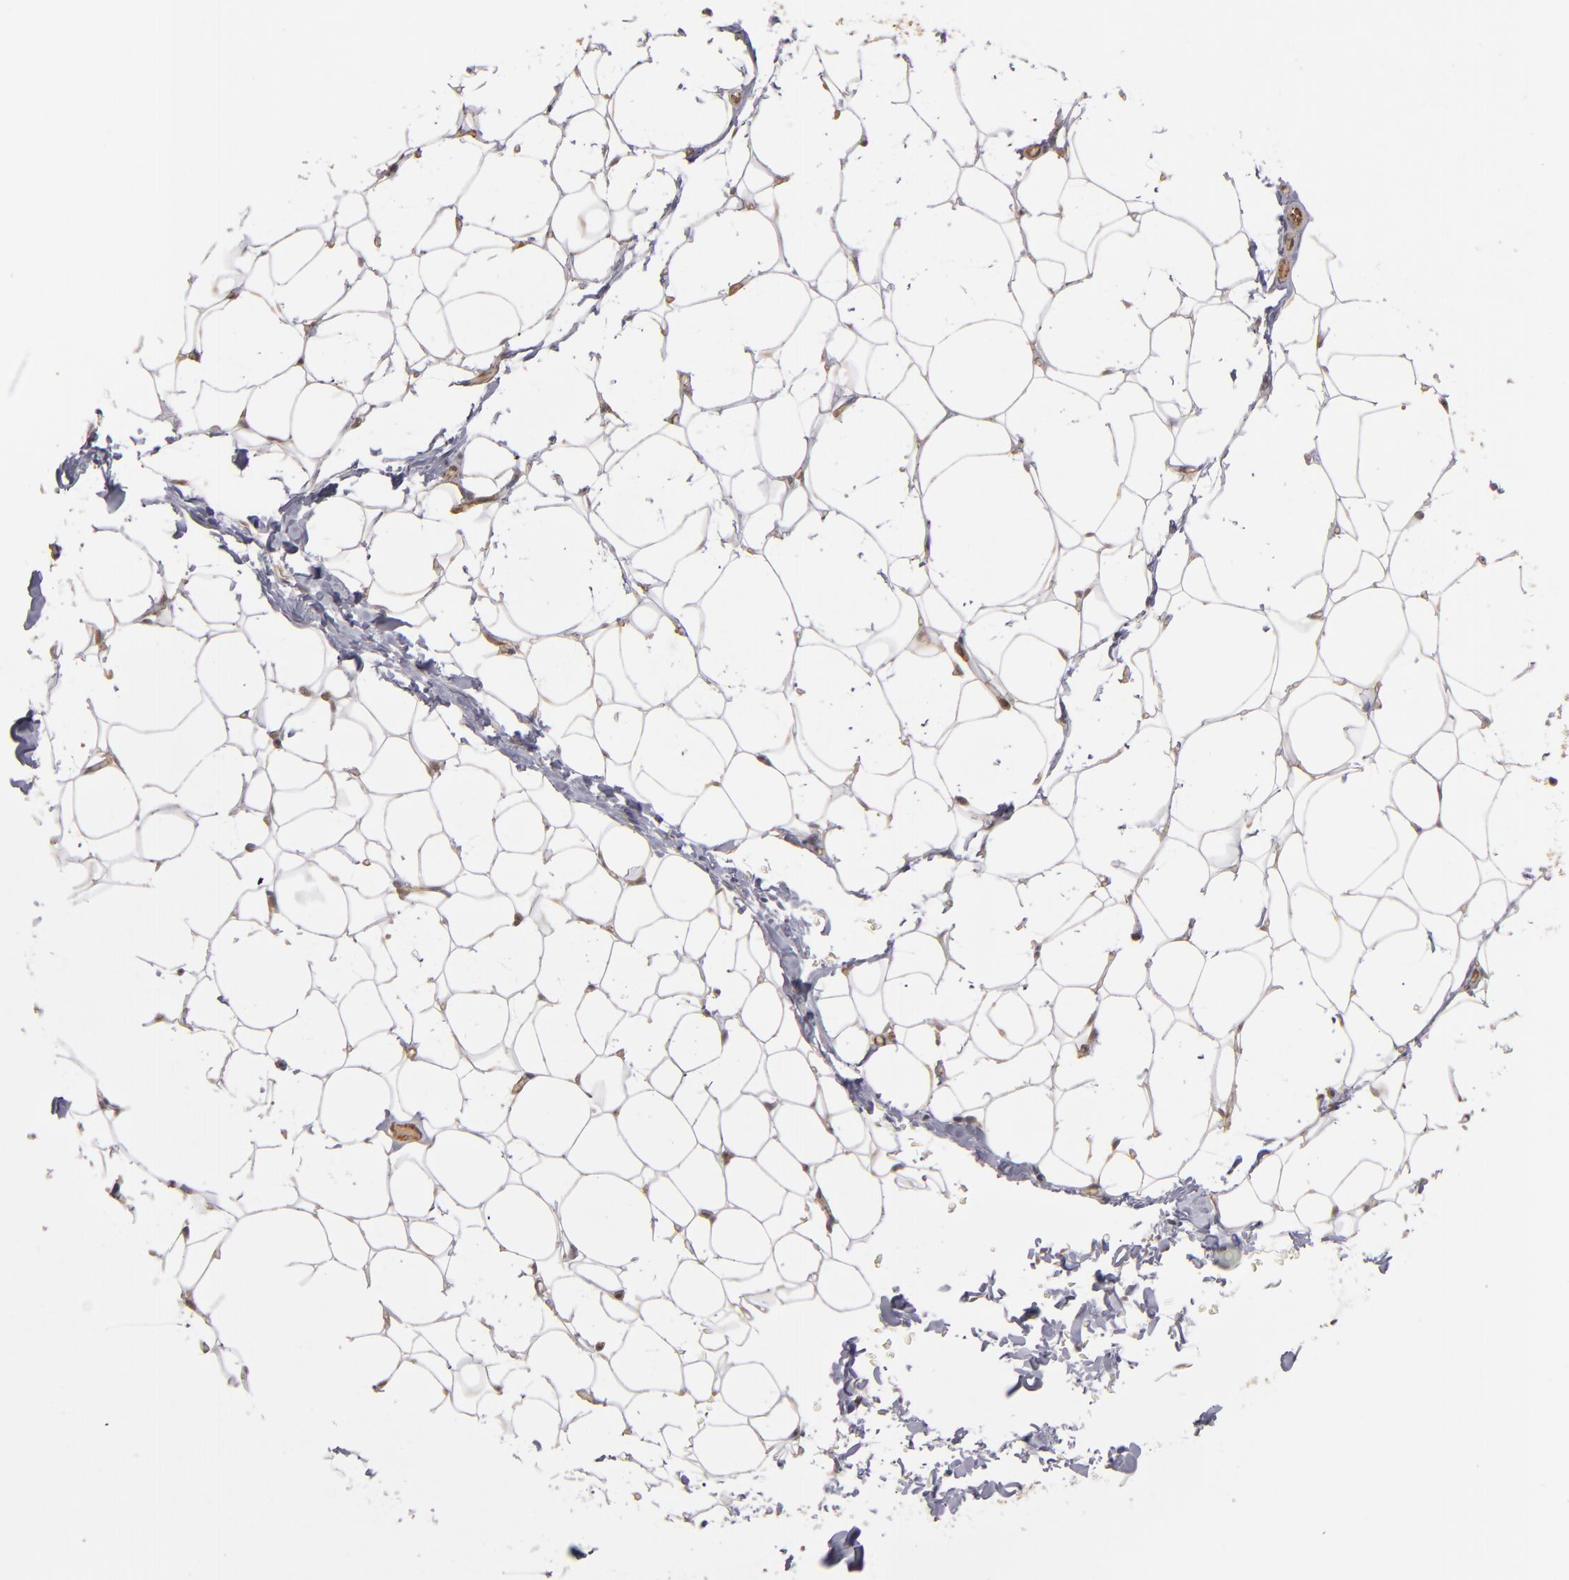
{"staining": {"intensity": "moderate", "quantity": ">75%", "location": "cytoplasmic/membranous"}, "tissue": "adipose tissue", "cell_type": "Adipocytes", "image_type": "normal", "snomed": [{"axis": "morphology", "description": "Normal tissue, NOS"}, {"axis": "topography", "description": "Soft tissue"}], "caption": "Immunohistochemistry (IHC) of benign adipose tissue shows medium levels of moderate cytoplasmic/membranous staining in about >75% of adipocytes. Using DAB (brown) and hematoxylin (blue) stains, captured at high magnification using brightfield microscopy.", "gene": "TJP1", "patient": {"sex": "male", "age": 26}}